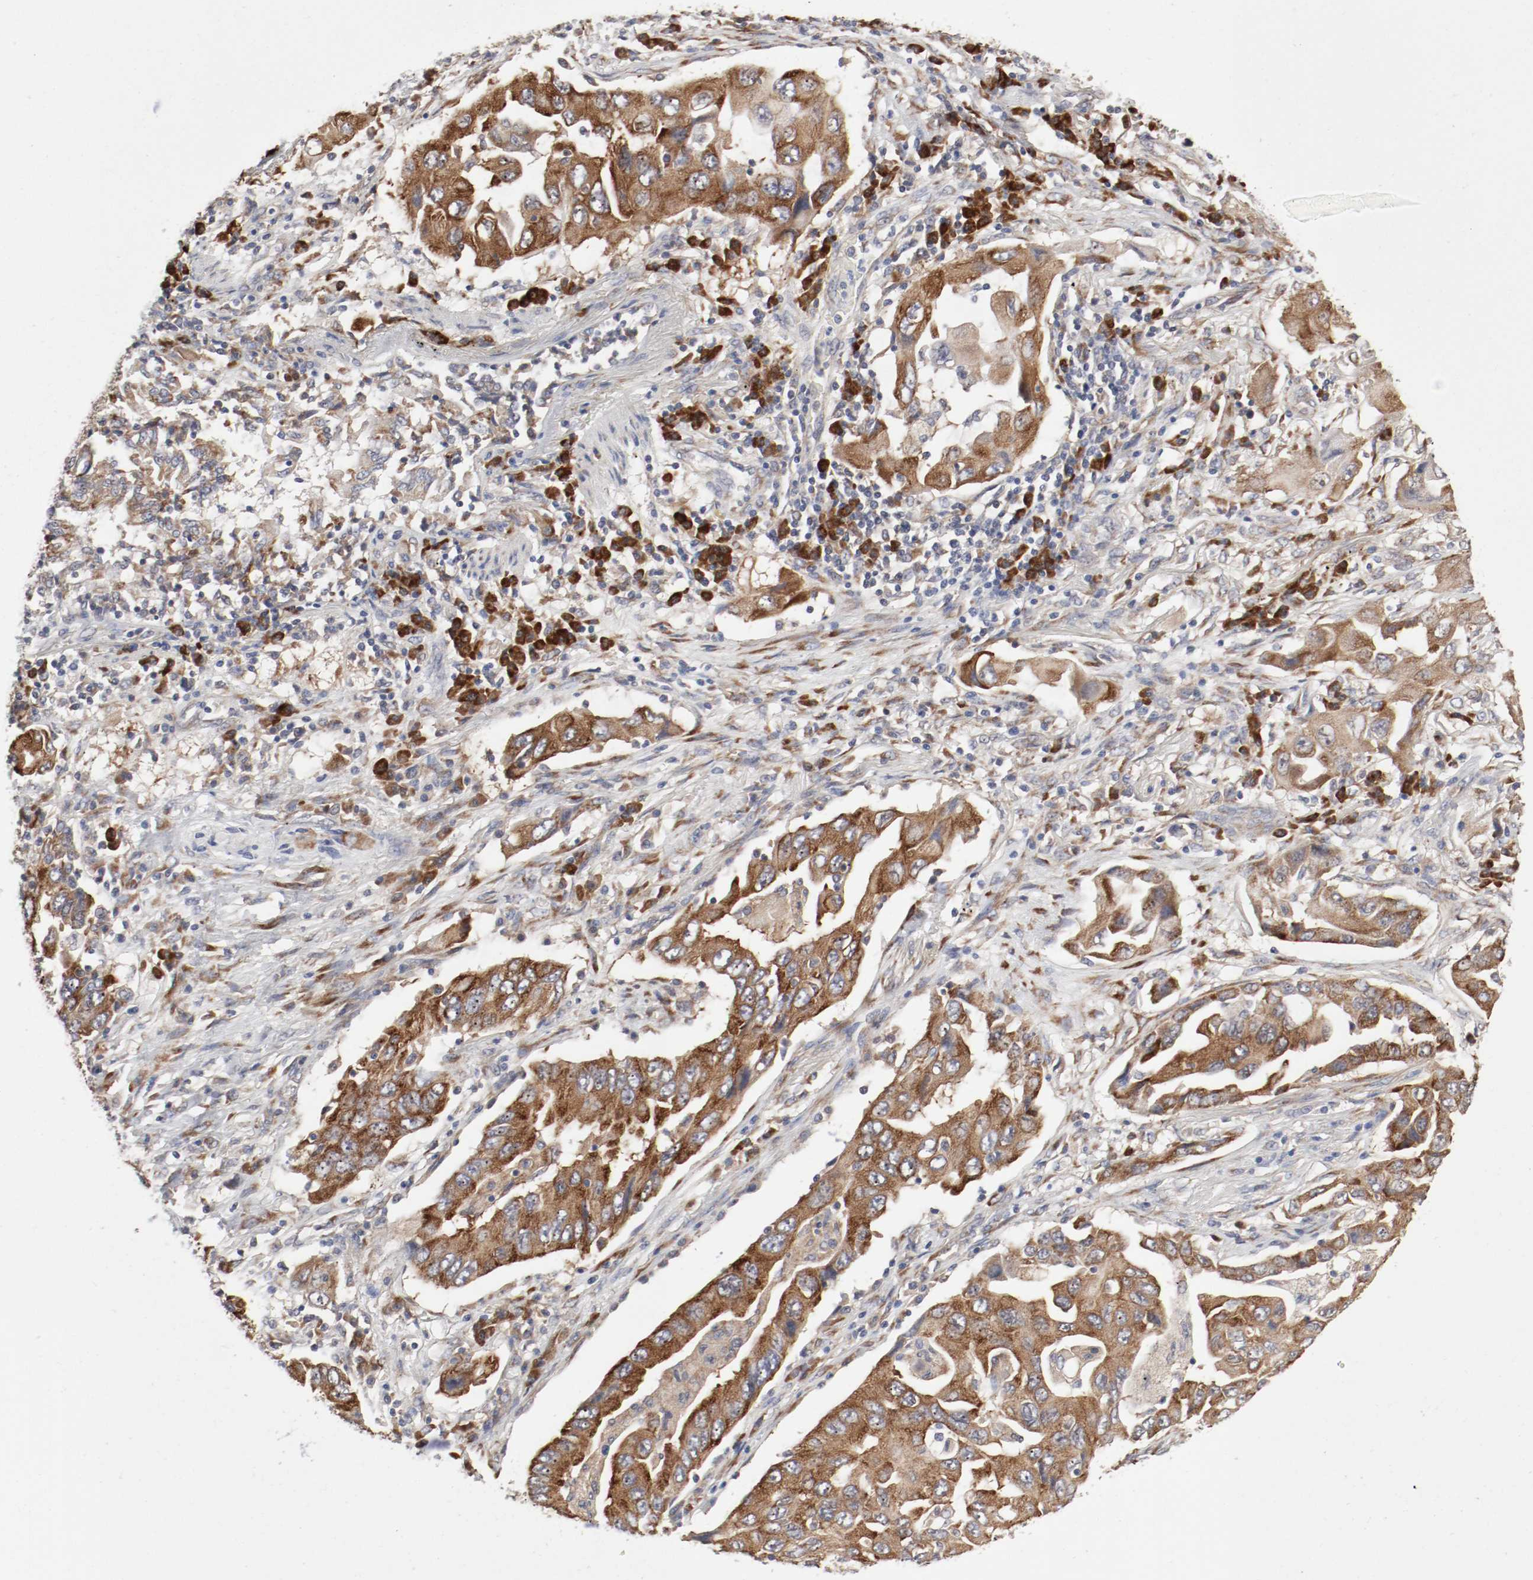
{"staining": {"intensity": "strong", "quantity": ">75%", "location": "cytoplasmic/membranous"}, "tissue": "lung cancer", "cell_type": "Tumor cells", "image_type": "cancer", "snomed": [{"axis": "morphology", "description": "Adenocarcinoma, NOS"}, {"axis": "topography", "description": "Lung"}], "caption": "This is an image of immunohistochemistry staining of lung adenocarcinoma, which shows strong positivity in the cytoplasmic/membranous of tumor cells.", "gene": "FKBP3", "patient": {"sex": "female", "age": 65}}